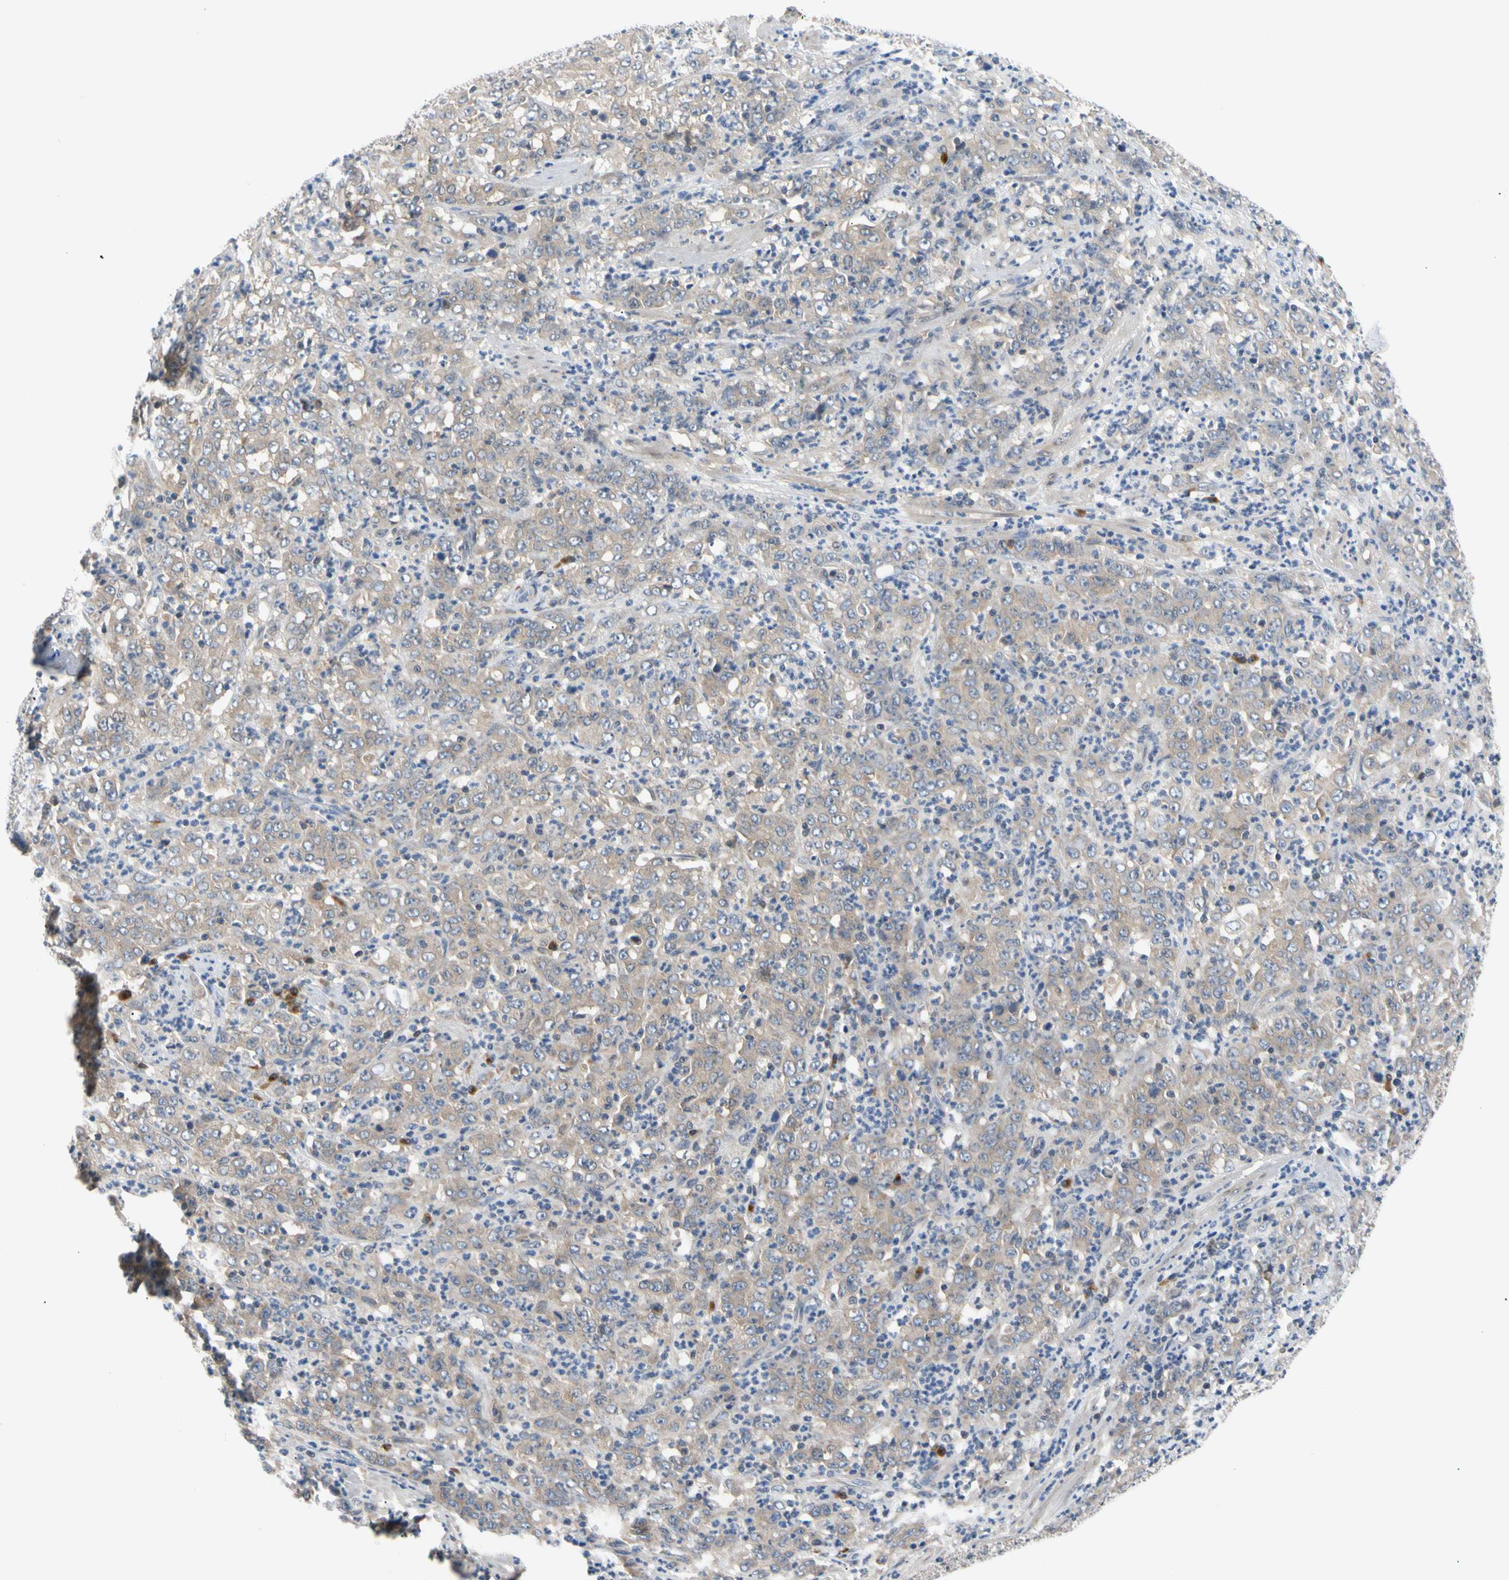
{"staining": {"intensity": "weak", "quantity": "25%-75%", "location": "cytoplasmic/membranous"}, "tissue": "stomach cancer", "cell_type": "Tumor cells", "image_type": "cancer", "snomed": [{"axis": "morphology", "description": "Adenocarcinoma, NOS"}, {"axis": "topography", "description": "Stomach, lower"}], "caption": "Immunohistochemistry histopathology image of neoplastic tissue: human stomach adenocarcinoma stained using immunohistochemistry displays low levels of weak protein expression localized specifically in the cytoplasmic/membranous of tumor cells, appearing as a cytoplasmic/membranous brown color.", "gene": "SEC23B", "patient": {"sex": "female", "age": 71}}